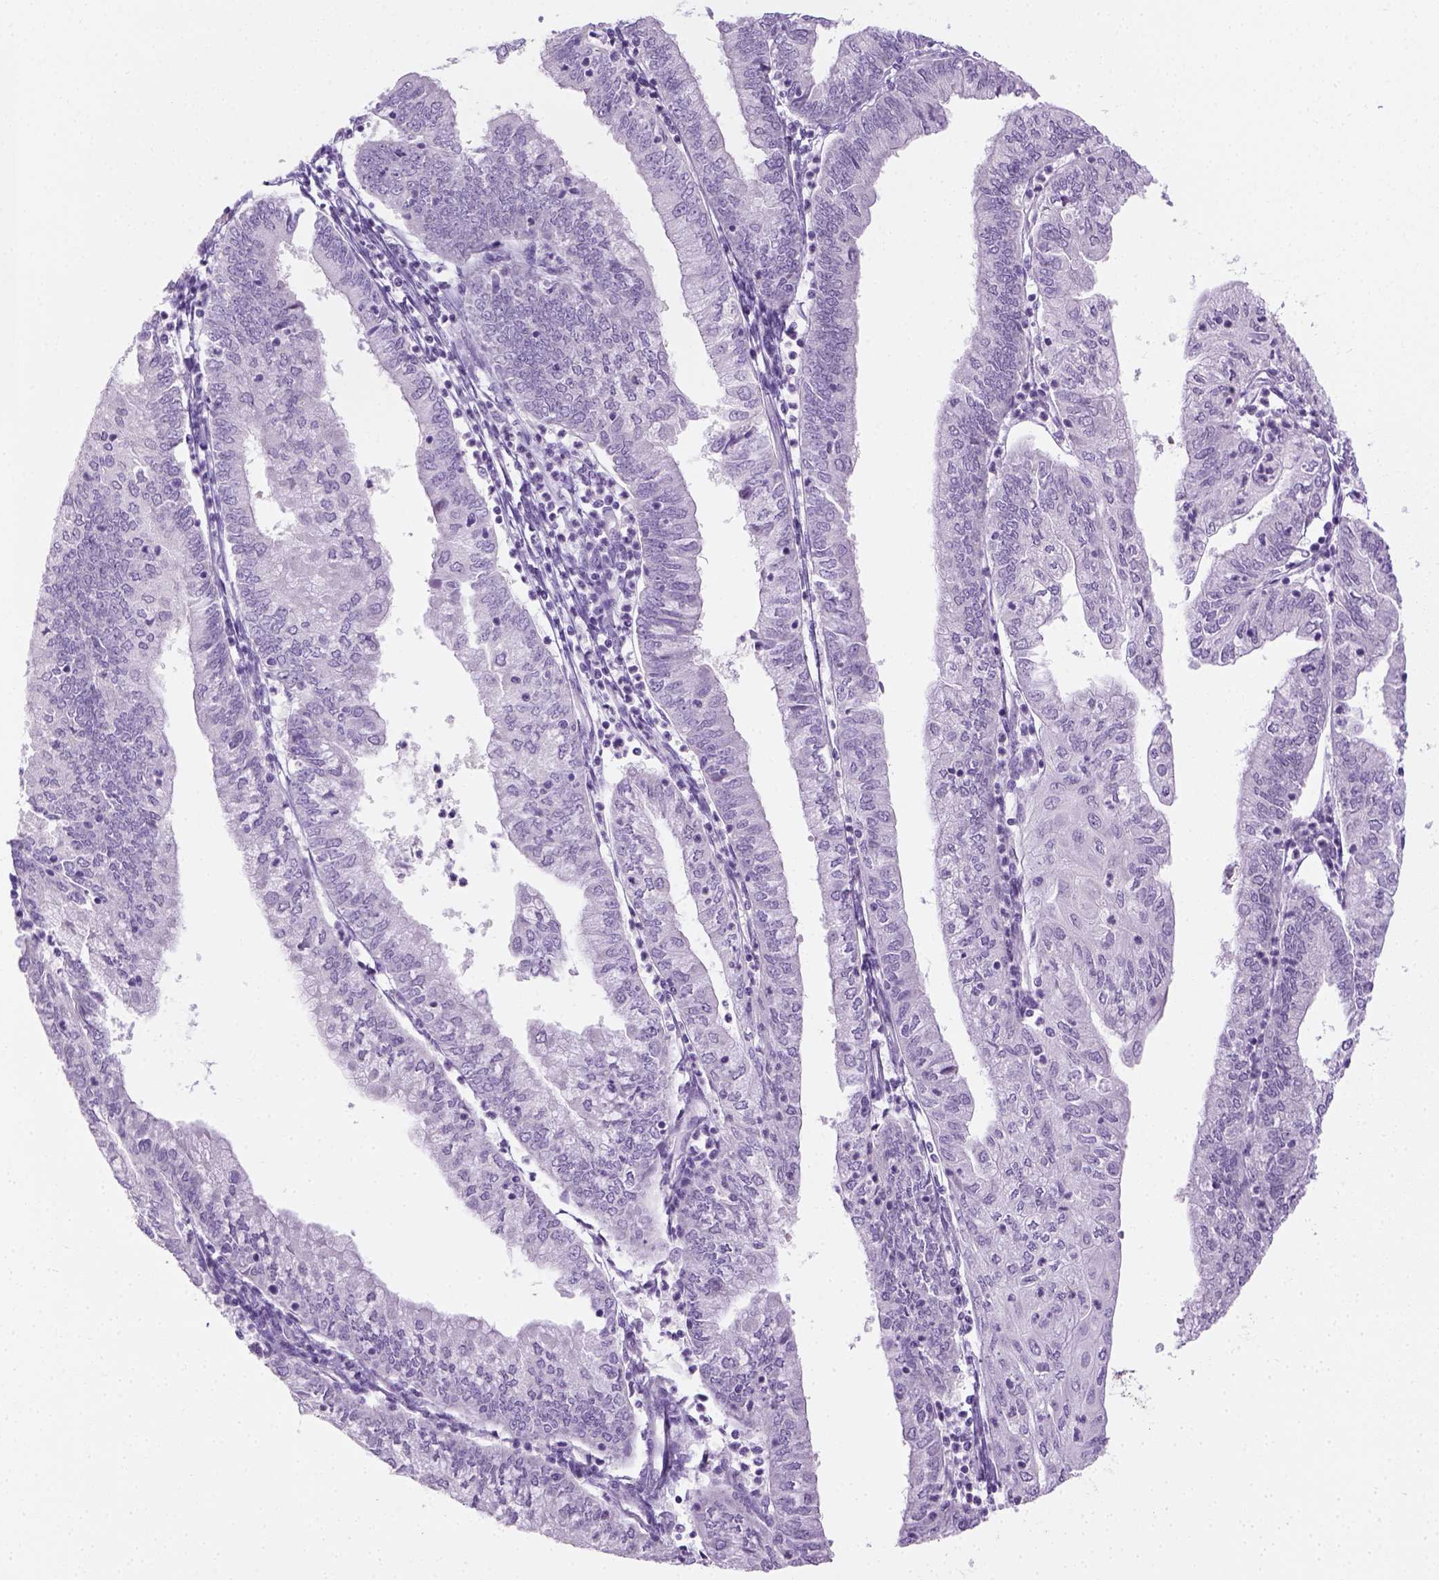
{"staining": {"intensity": "negative", "quantity": "none", "location": "none"}, "tissue": "endometrial cancer", "cell_type": "Tumor cells", "image_type": "cancer", "snomed": [{"axis": "morphology", "description": "Adenocarcinoma, NOS"}, {"axis": "topography", "description": "Endometrium"}], "caption": "IHC of endometrial adenocarcinoma reveals no staining in tumor cells. (Stains: DAB (3,3'-diaminobenzidine) IHC with hematoxylin counter stain, Microscopy: brightfield microscopy at high magnification).", "gene": "LGSN", "patient": {"sex": "female", "age": 55}}